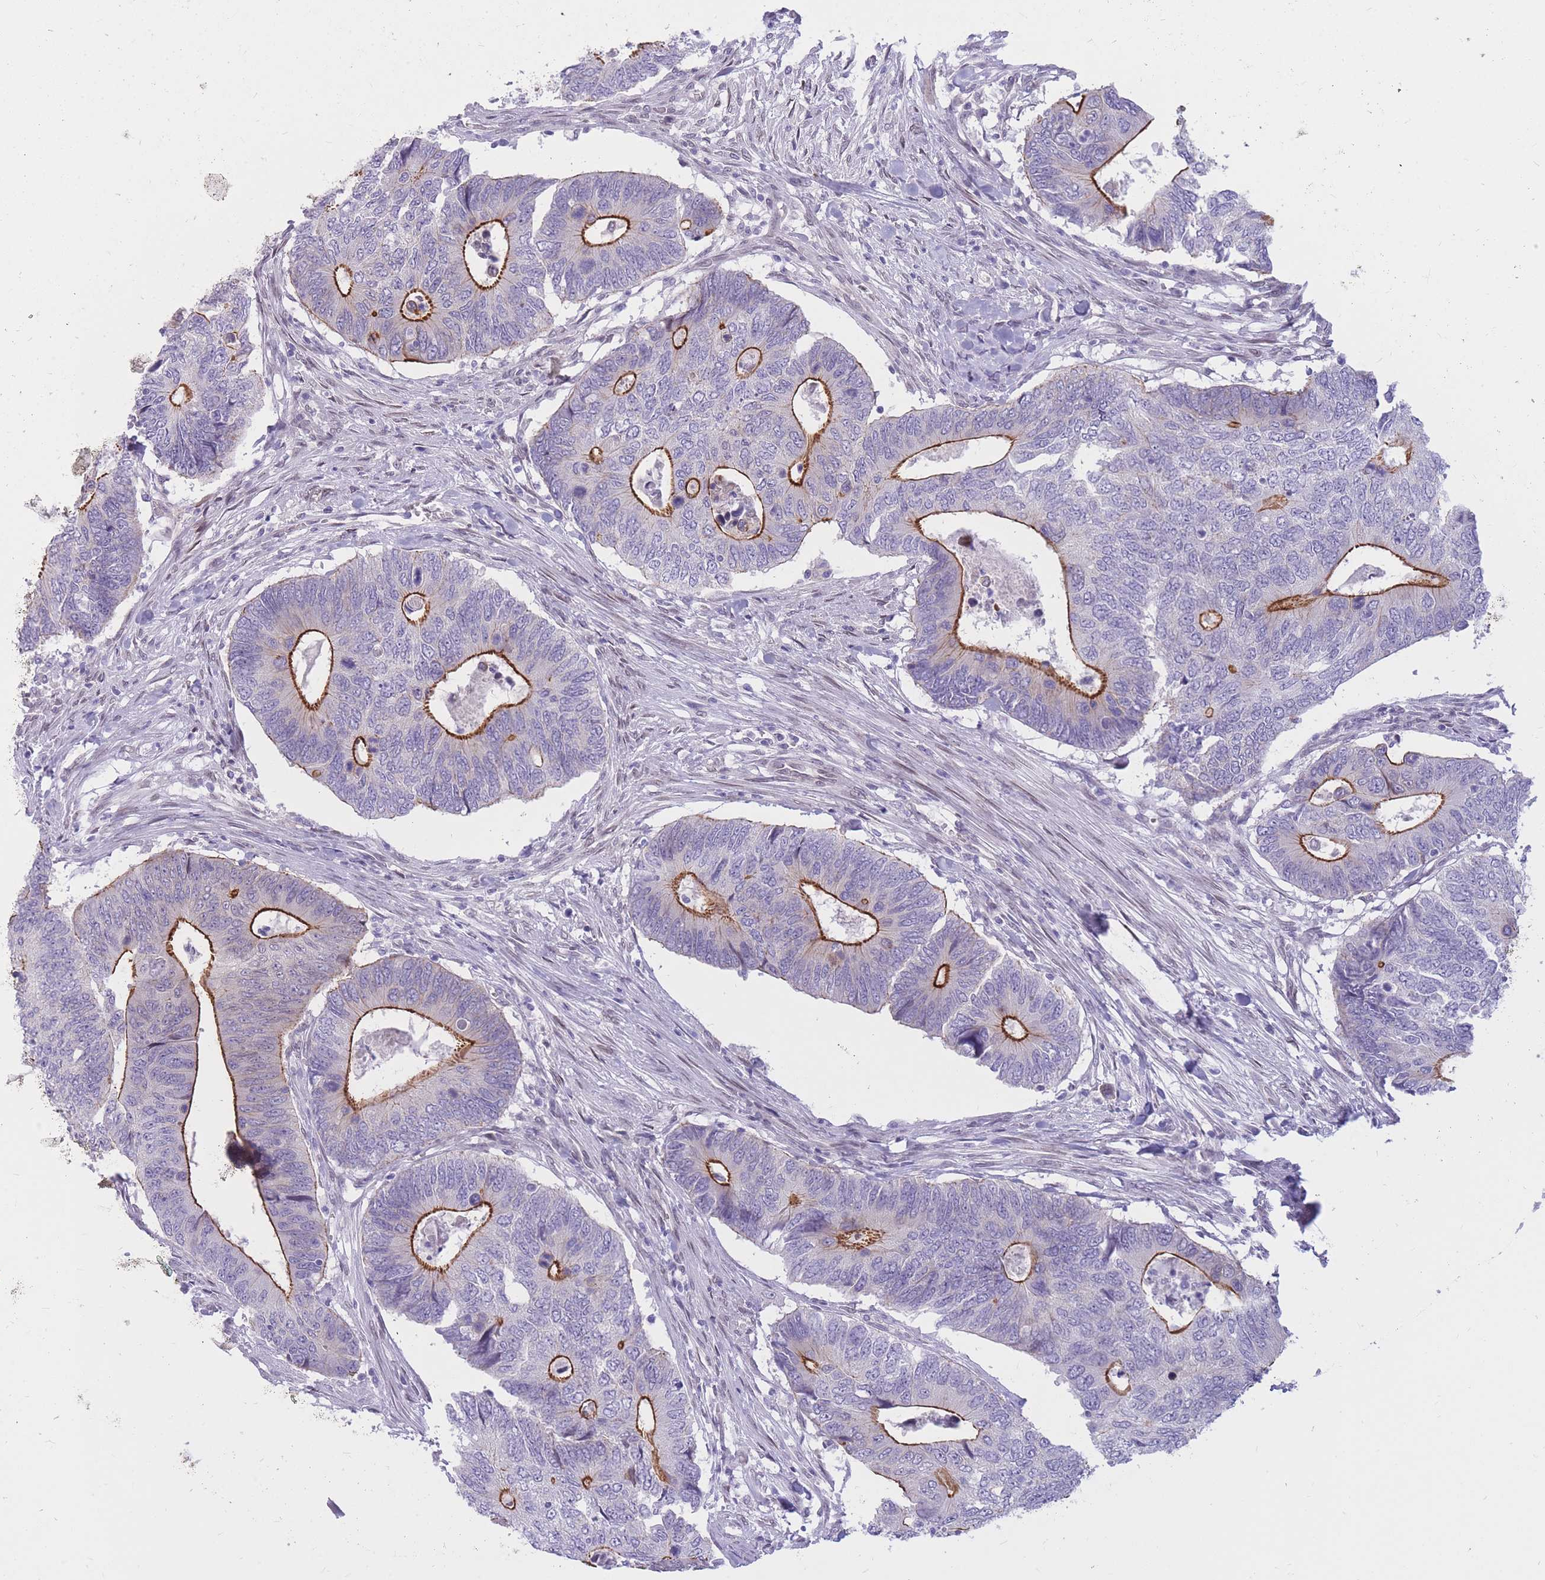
{"staining": {"intensity": "strong", "quantity": "25%-75%", "location": "cytoplasmic/membranous"}, "tissue": "colorectal cancer", "cell_type": "Tumor cells", "image_type": "cancer", "snomed": [{"axis": "morphology", "description": "Adenocarcinoma, NOS"}, {"axis": "topography", "description": "Colon"}], "caption": "Colorectal cancer (adenocarcinoma) stained for a protein reveals strong cytoplasmic/membranous positivity in tumor cells.", "gene": "HOOK2", "patient": {"sex": "male", "age": 87}}